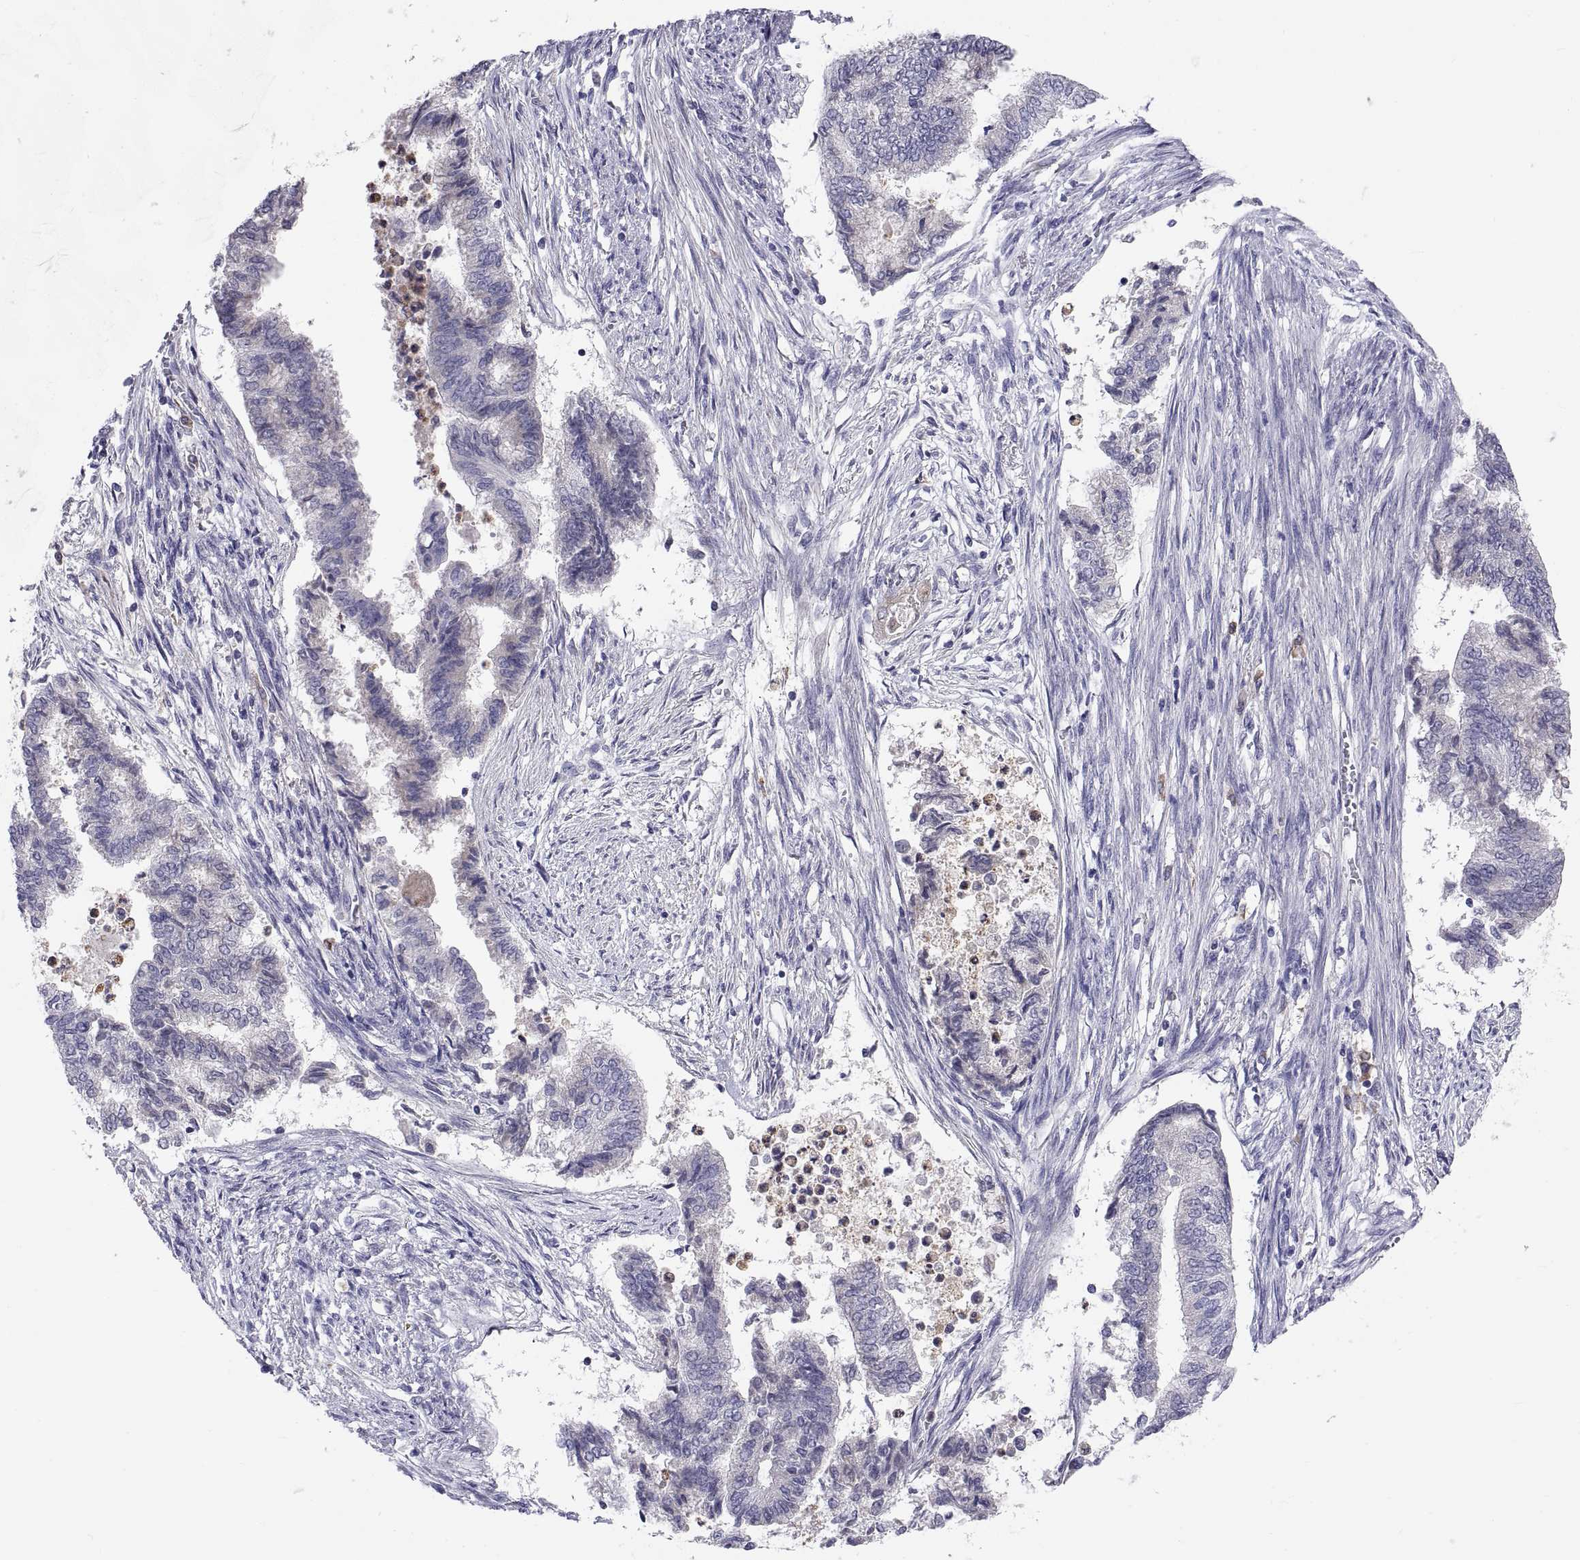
{"staining": {"intensity": "negative", "quantity": "none", "location": "none"}, "tissue": "endometrial cancer", "cell_type": "Tumor cells", "image_type": "cancer", "snomed": [{"axis": "morphology", "description": "Adenocarcinoma, NOS"}, {"axis": "topography", "description": "Endometrium"}], "caption": "IHC histopathology image of endometrial cancer stained for a protein (brown), which demonstrates no positivity in tumor cells.", "gene": "PKP1", "patient": {"sex": "female", "age": 65}}